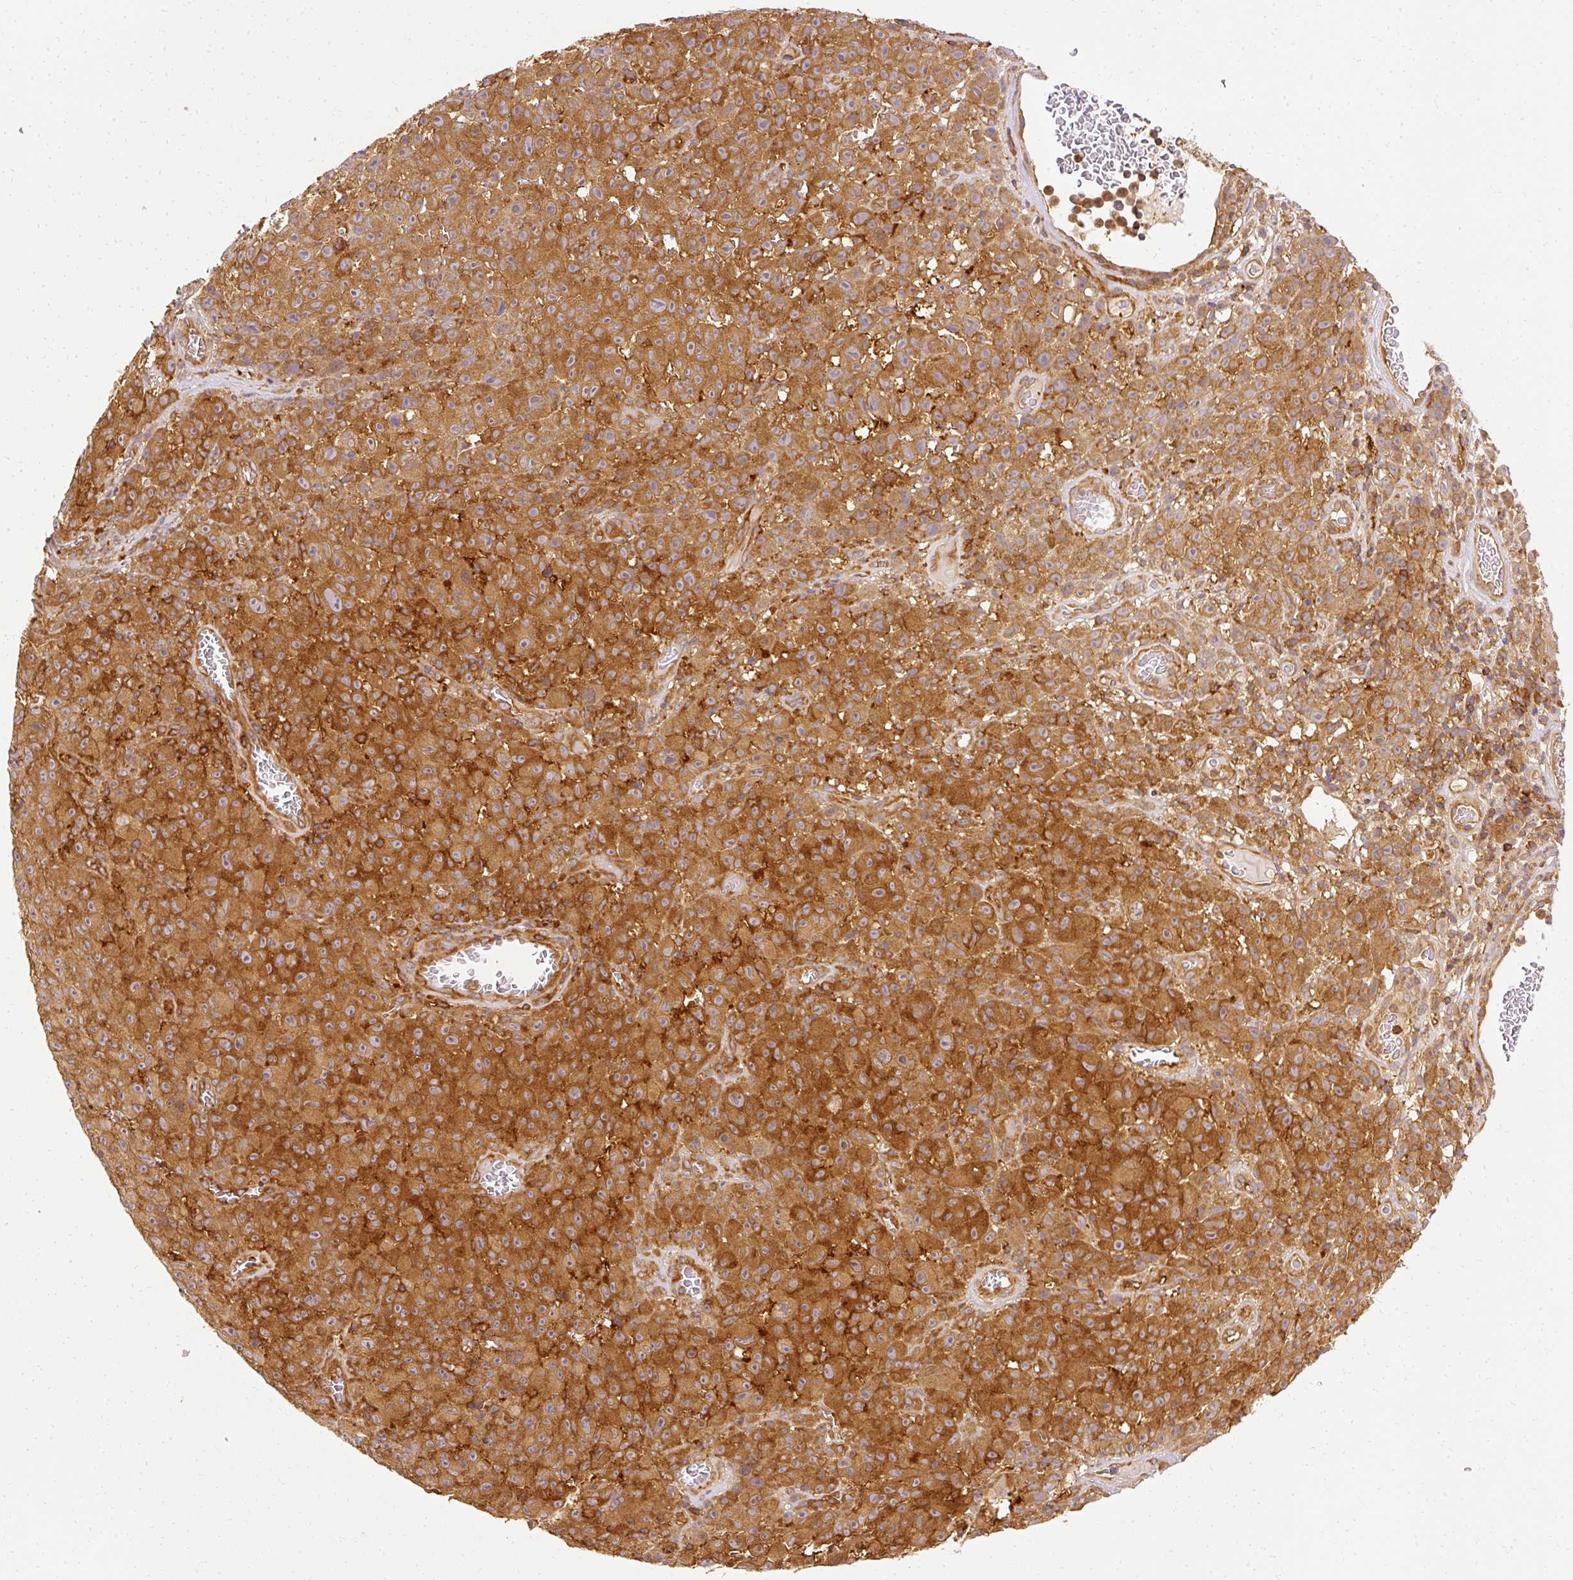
{"staining": {"intensity": "strong", "quantity": "25%-75%", "location": "cytoplasmic/membranous"}, "tissue": "melanoma", "cell_type": "Tumor cells", "image_type": "cancer", "snomed": [{"axis": "morphology", "description": "Malignant melanoma, NOS"}, {"axis": "topography", "description": "Skin"}], "caption": "IHC photomicrograph of human malignant melanoma stained for a protein (brown), which demonstrates high levels of strong cytoplasmic/membranous expression in approximately 25%-75% of tumor cells.", "gene": "ARMH3", "patient": {"sex": "female", "age": 82}}